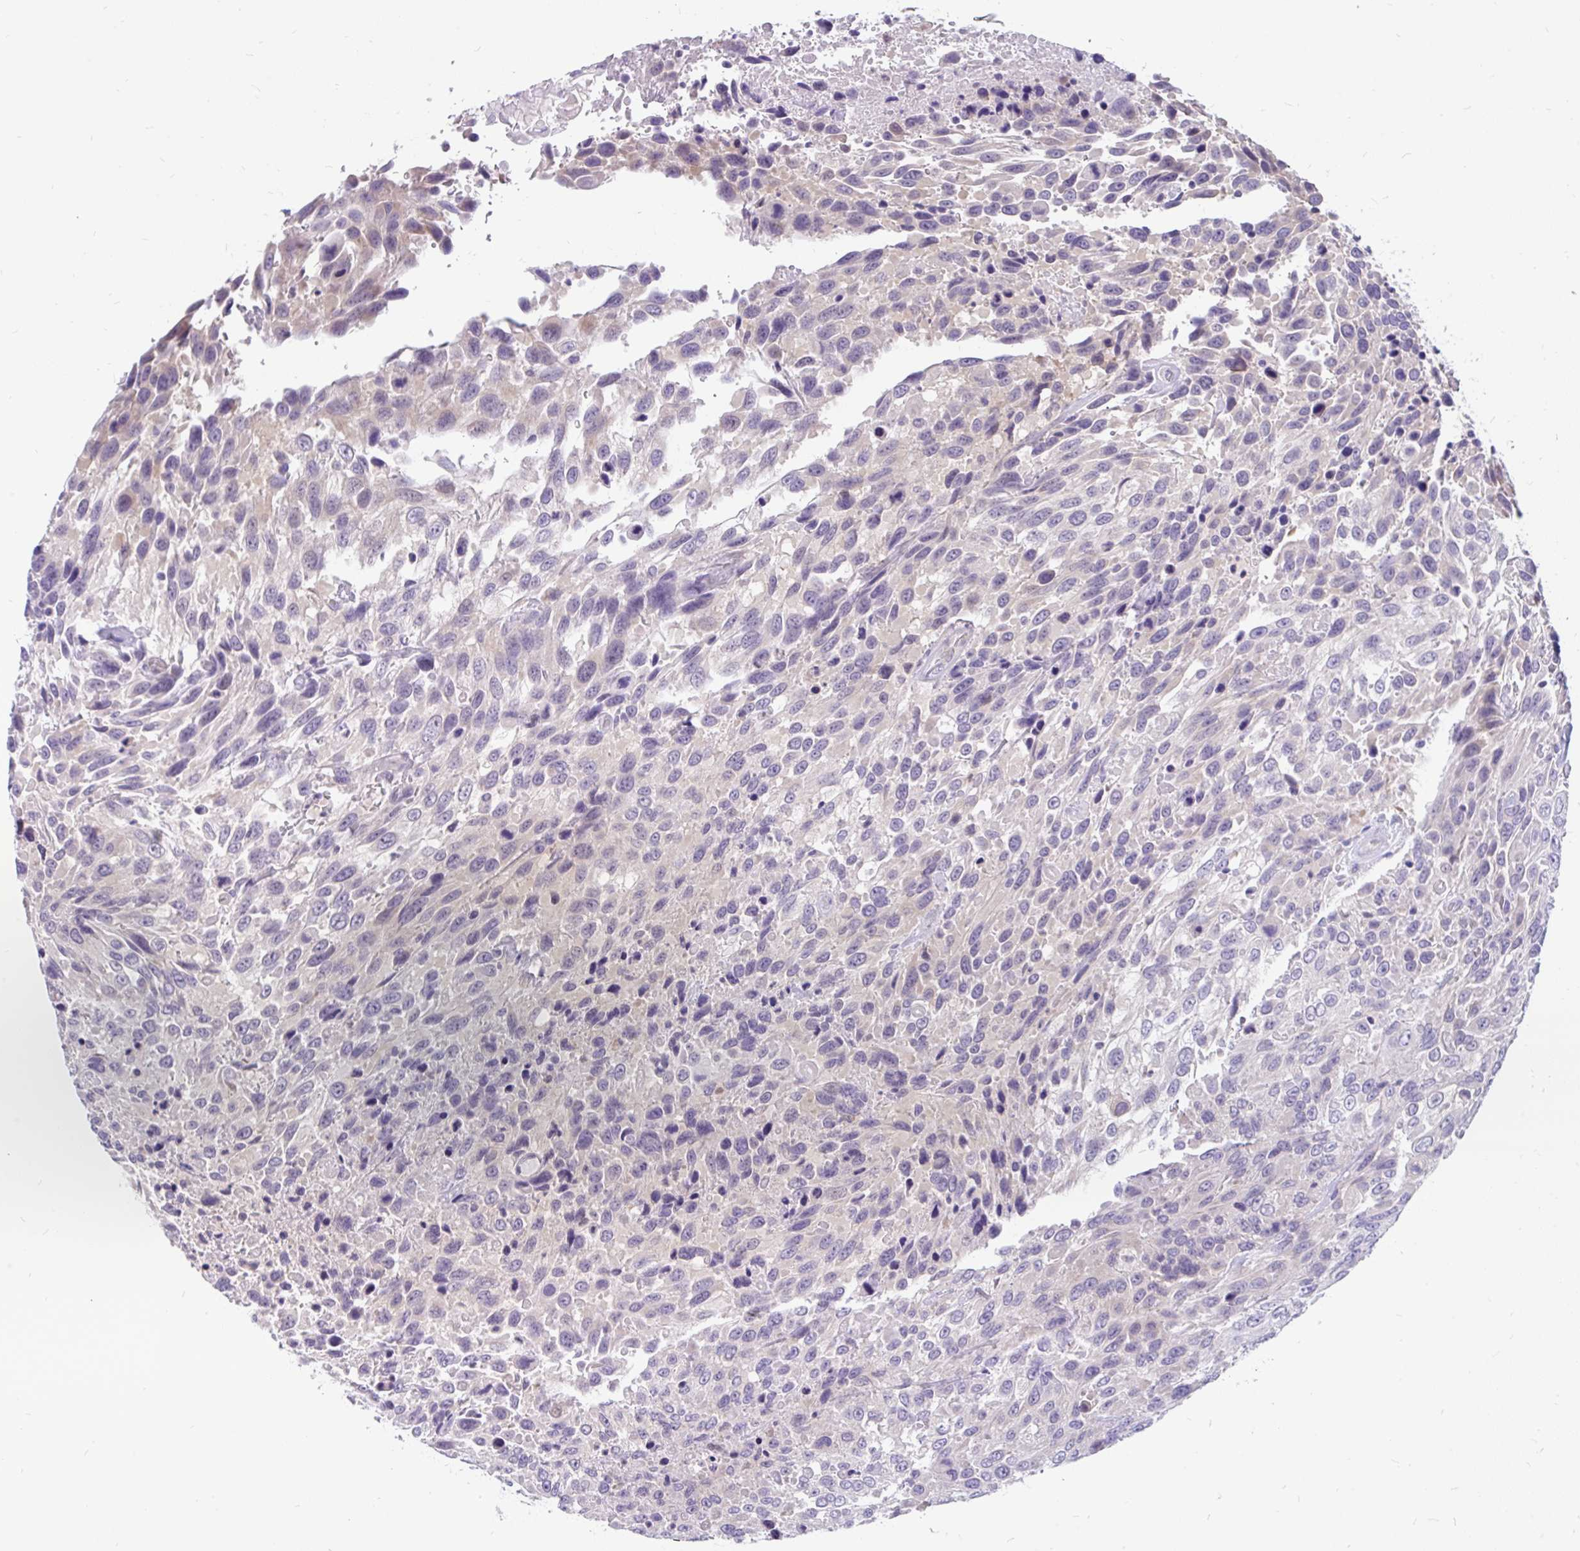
{"staining": {"intensity": "weak", "quantity": "<25%", "location": "cytoplasmic/membranous"}, "tissue": "urothelial cancer", "cell_type": "Tumor cells", "image_type": "cancer", "snomed": [{"axis": "morphology", "description": "Urothelial carcinoma, High grade"}, {"axis": "topography", "description": "Urinary bladder"}], "caption": "Tumor cells are negative for protein expression in human urothelial cancer. (DAB (3,3'-diaminobenzidine) immunohistochemistry (IHC) with hematoxylin counter stain).", "gene": "KIAA2013", "patient": {"sex": "female", "age": 70}}